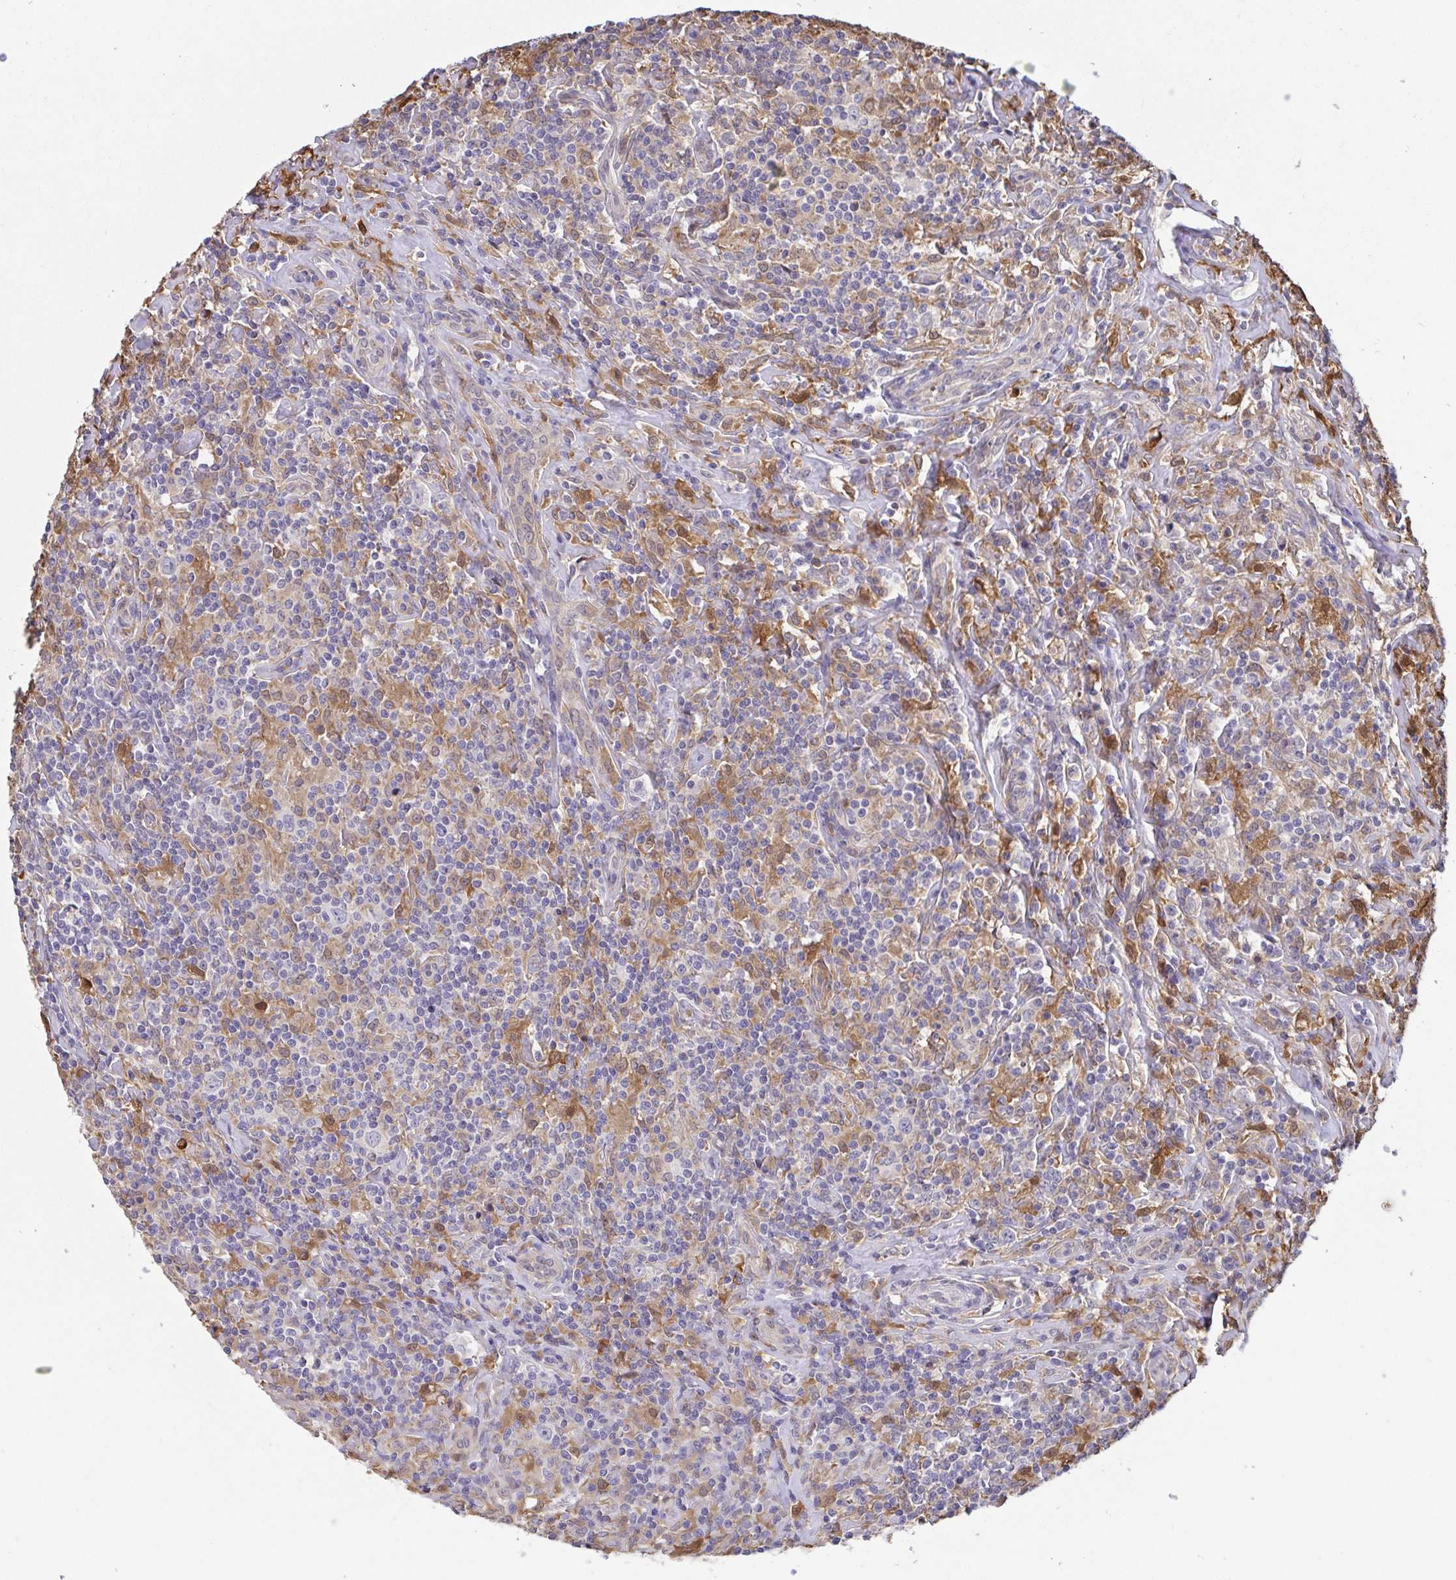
{"staining": {"intensity": "negative", "quantity": "none", "location": "none"}, "tissue": "lymphoma", "cell_type": "Tumor cells", "image_type": "cancer", "snomed": [{"axis": "morphology", "description": "Hodgkin's disease, NOS"}, {"axis": "morphology", "description": "Hodgkin's lymphoma, nodular sclerosis"}, {"axis": "topography", "description": "Lymph node"}], "caption": "Tumor cells show no significant protein staining in lymphoma.", "gene": "IDH1", "patient": {"sex": "female", "age": 10}}